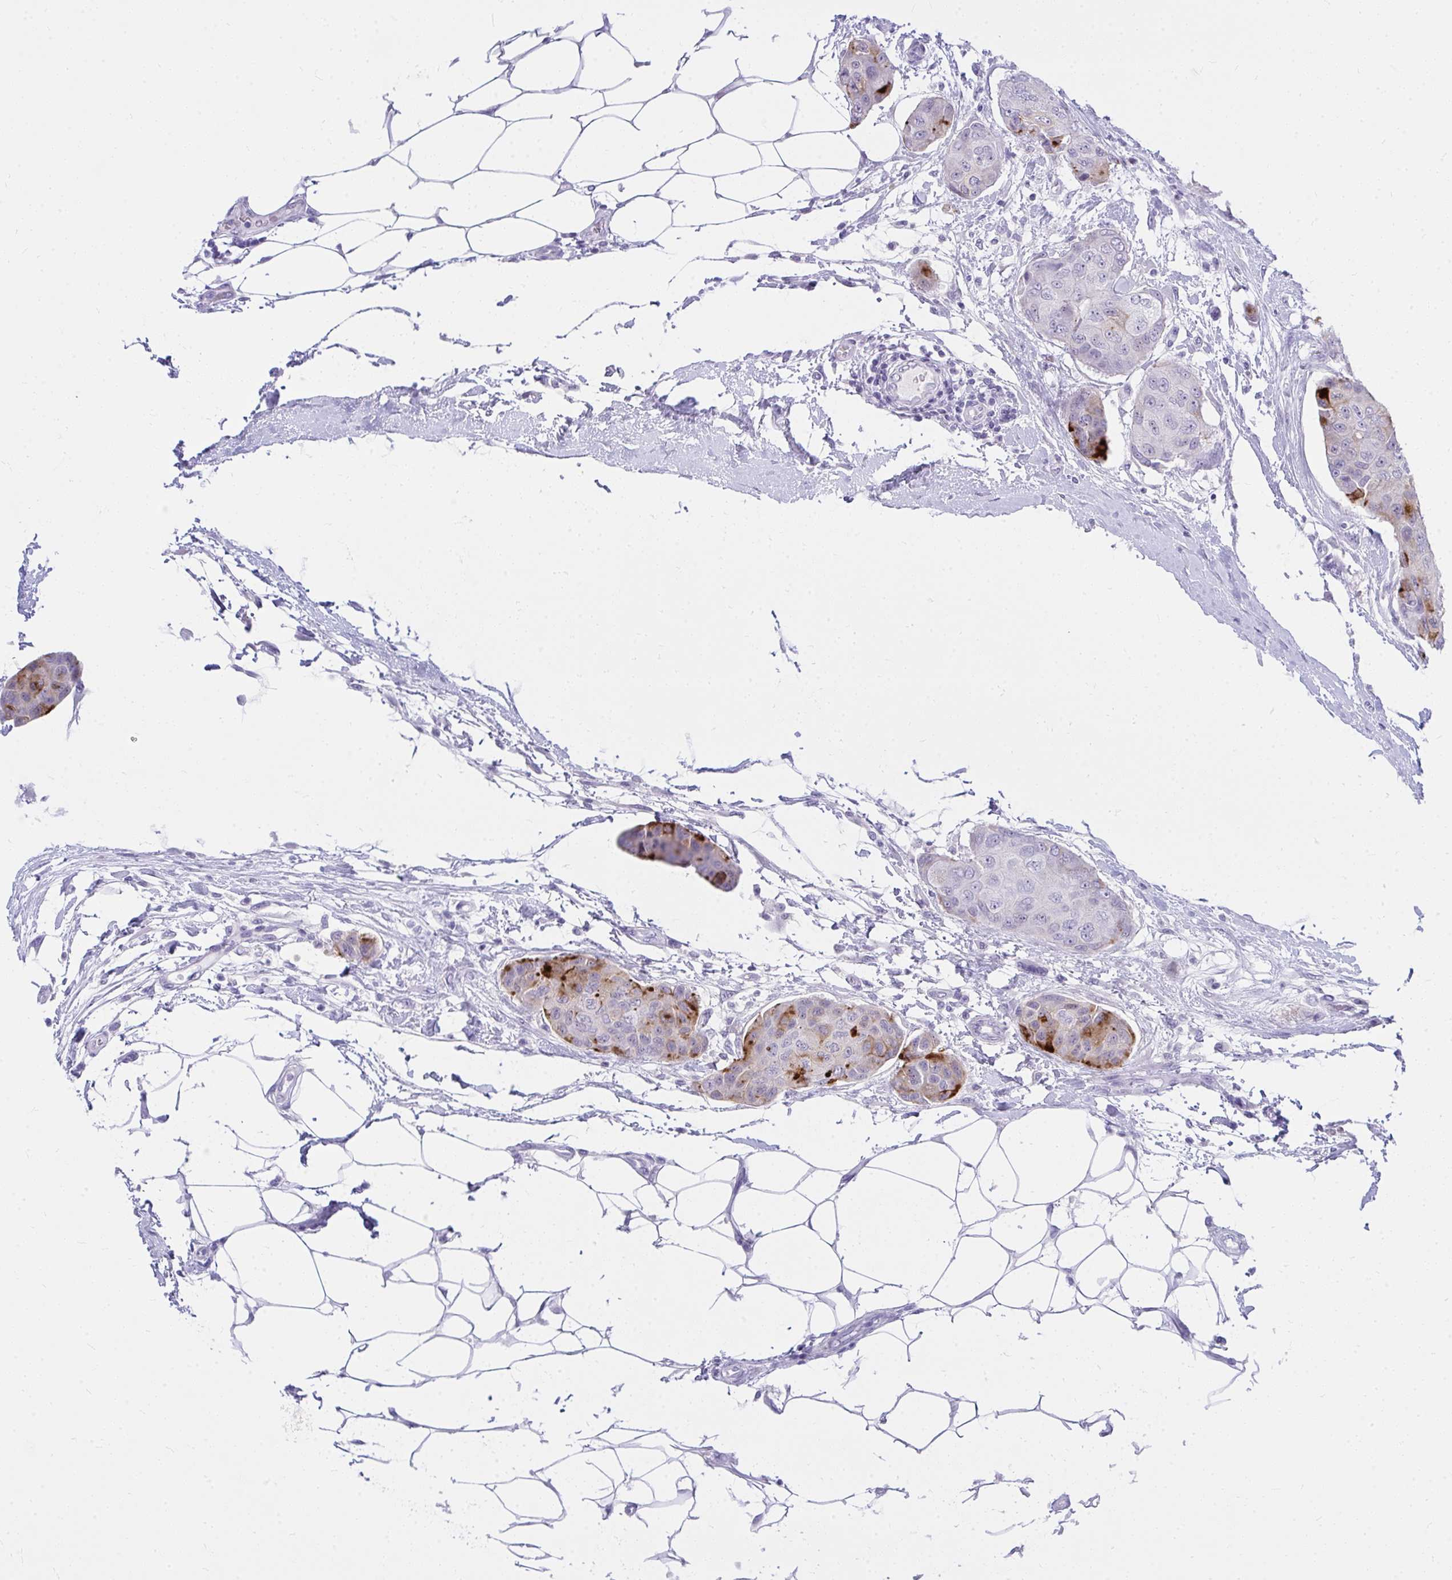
{"staining": {"intensity": "moderate", "quantity": "25%-75%", "location": "cytoplasmic/membranous"}, "tissue": "breast cancer", "cell_type": "Tumor cells", "image_type": "cancer", "snomed": [{"axis": "morphology", "description": "Duct carcinoma"}, {"axis": "topography", "description": "Breast"}, {"axis": "topography", "description": "Lymph node"}], "caption": "There is medium levels of moderate cytoplasmic/membranous staining in tumor cells of invasive ductal carcinoma (breast), as demonstrated by immunohistochemical staining (brown color).", "gene": "OR5F1", "patient": {"sex": "female", "age": 80}}